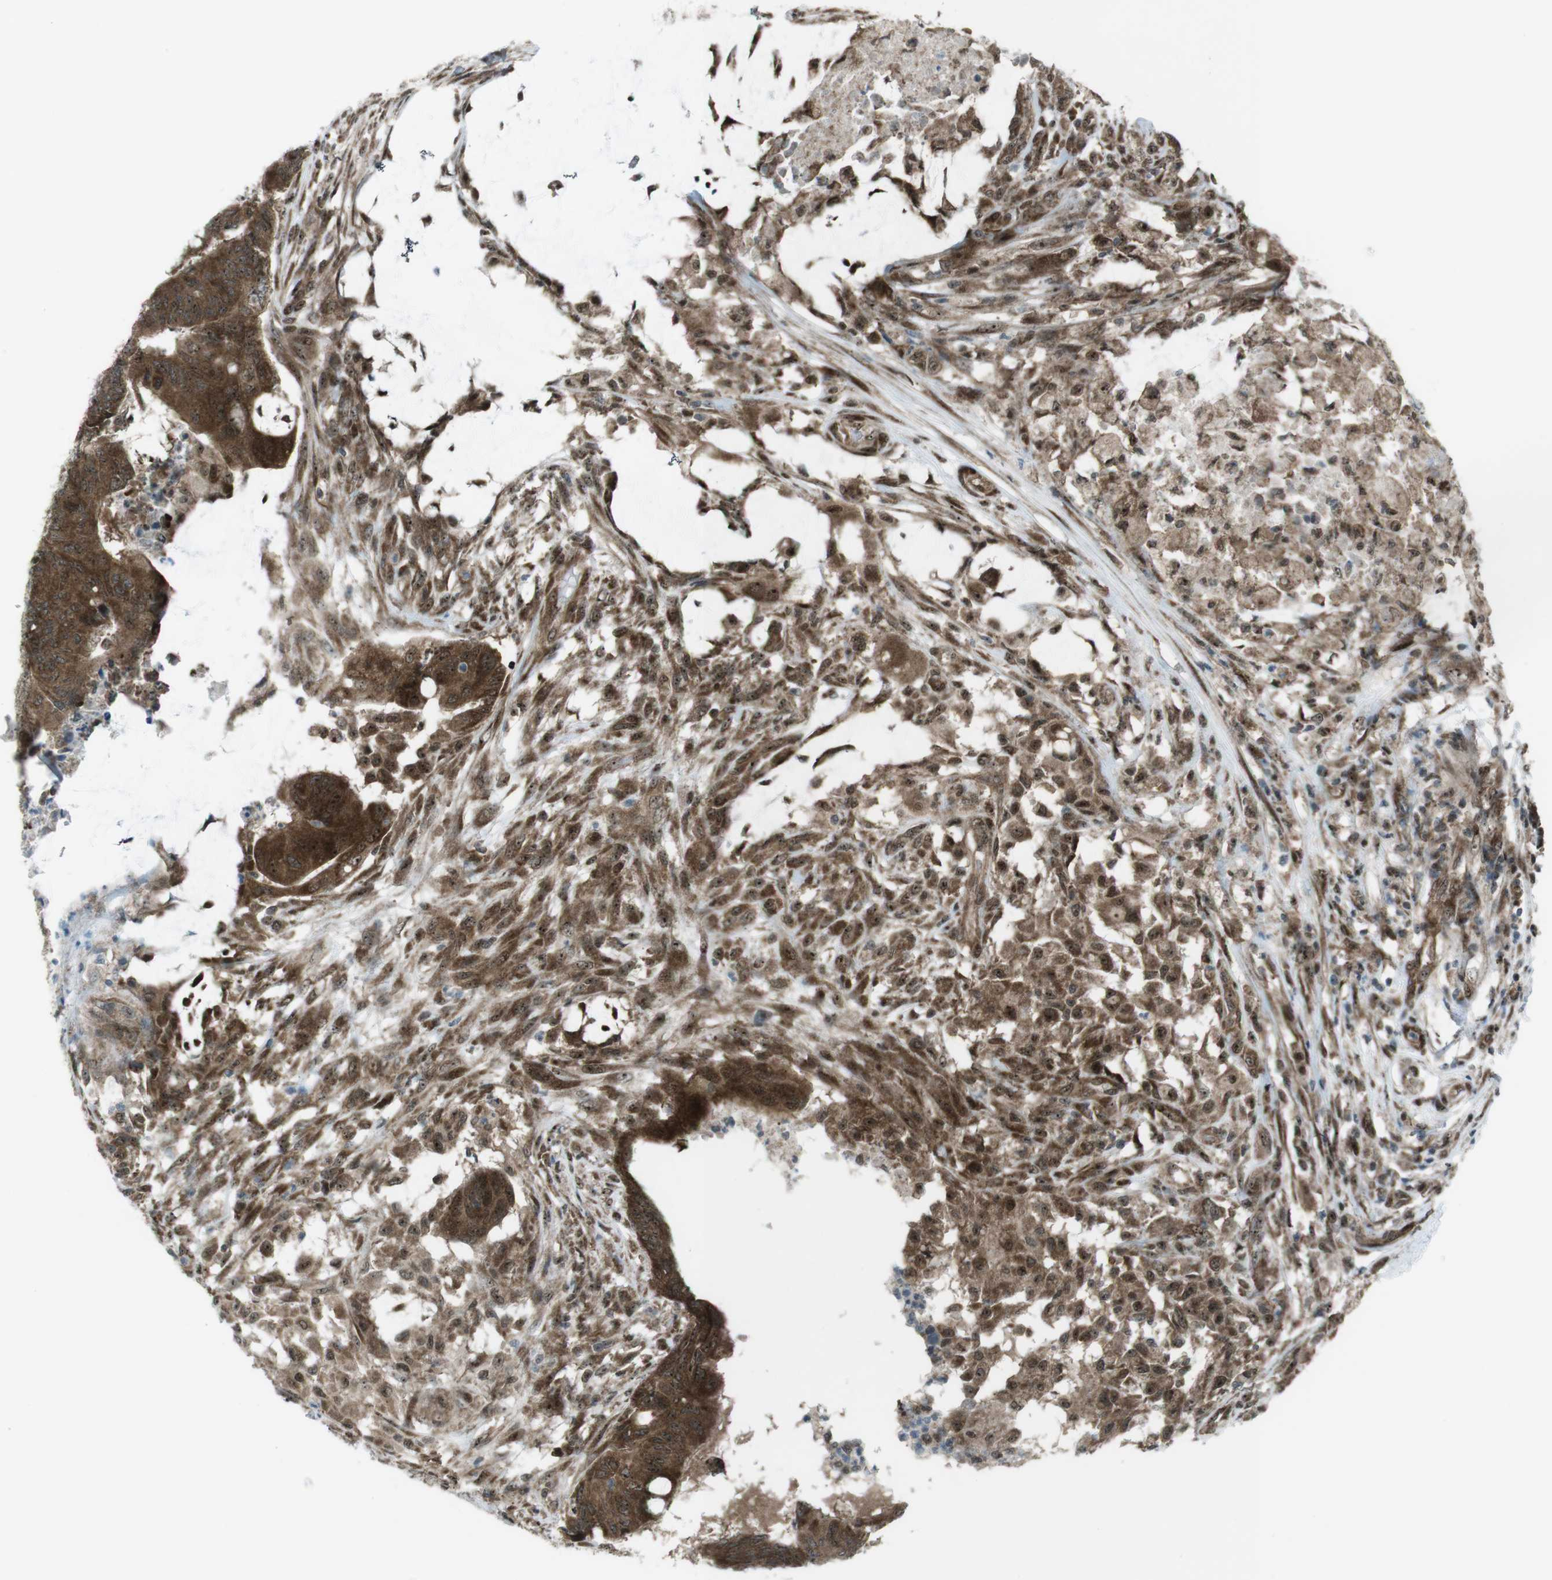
{"staining": {"intensity": "moderate", "quantity": ">75%", "location": "cytoplasmic/membranous,nuclear"}, "tissue": "colorectal cancer", "cell_type": "Tumor cells", "image_type": "cancer", "snomed": [{"axis": "morphology", "description": "Normal tissue, NOS"}, {"axis": "morphology", "description": "Adenocarcinoma, NOS"}, {"axis": "topography", "description": "Rectum"}, {"axis": "topography", "description": "Peripheral nerve tissue"}], "caption": "A brown stain labels moderate cytoplasmic/membranous and nuclear staining of a protein in human adenocarcinoma (colorectal) tumor cells.", "gene": "CSNK1D", "patient": {"sex": "male", "age": 92}}